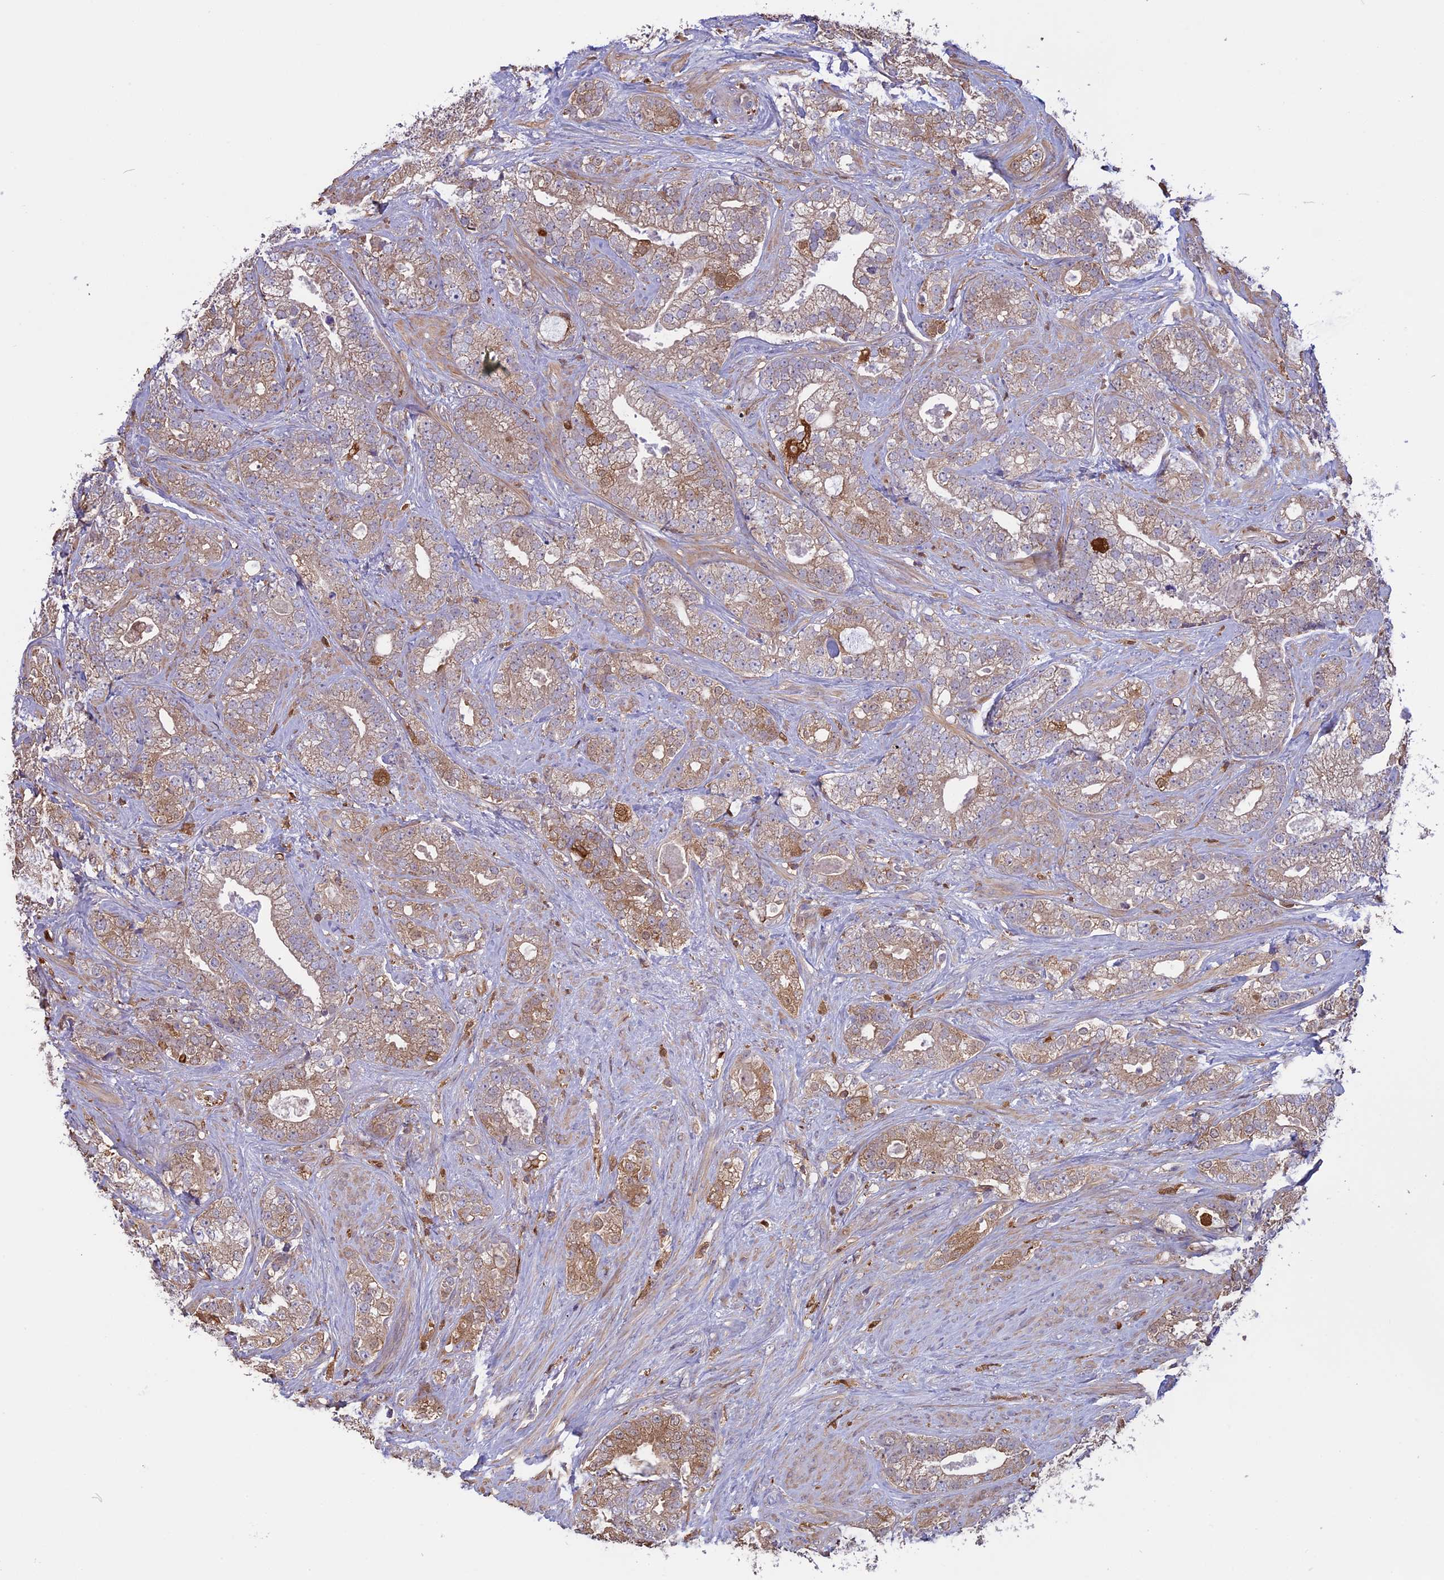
{"staining": {"intensity": "weak", "quantity": "25%-75%", "location": "cytoplasmic/membranous"}, "tissue": "prostate cancer", "cell_type": "Tumor cells", "image_type": "cancer", "snomed": [{"axis": "morphology", "description": "Adenocarcinoma, High grade"}, {"axis": "topography", "description": "Prostate and seminal vesicle, NOS"}], "caption": "Immunohistochemistry (IHC) photomicrograph of human prostate cancer (high-grade adenocarcinoma) stained for a protein (brown), which demonstrates low levels of weak cytoplasmic/membranous staining in about 25%-75% of tumor cells.", "gene": "ARHGAP18", "patient": {"sex": "male", "age": 67}}